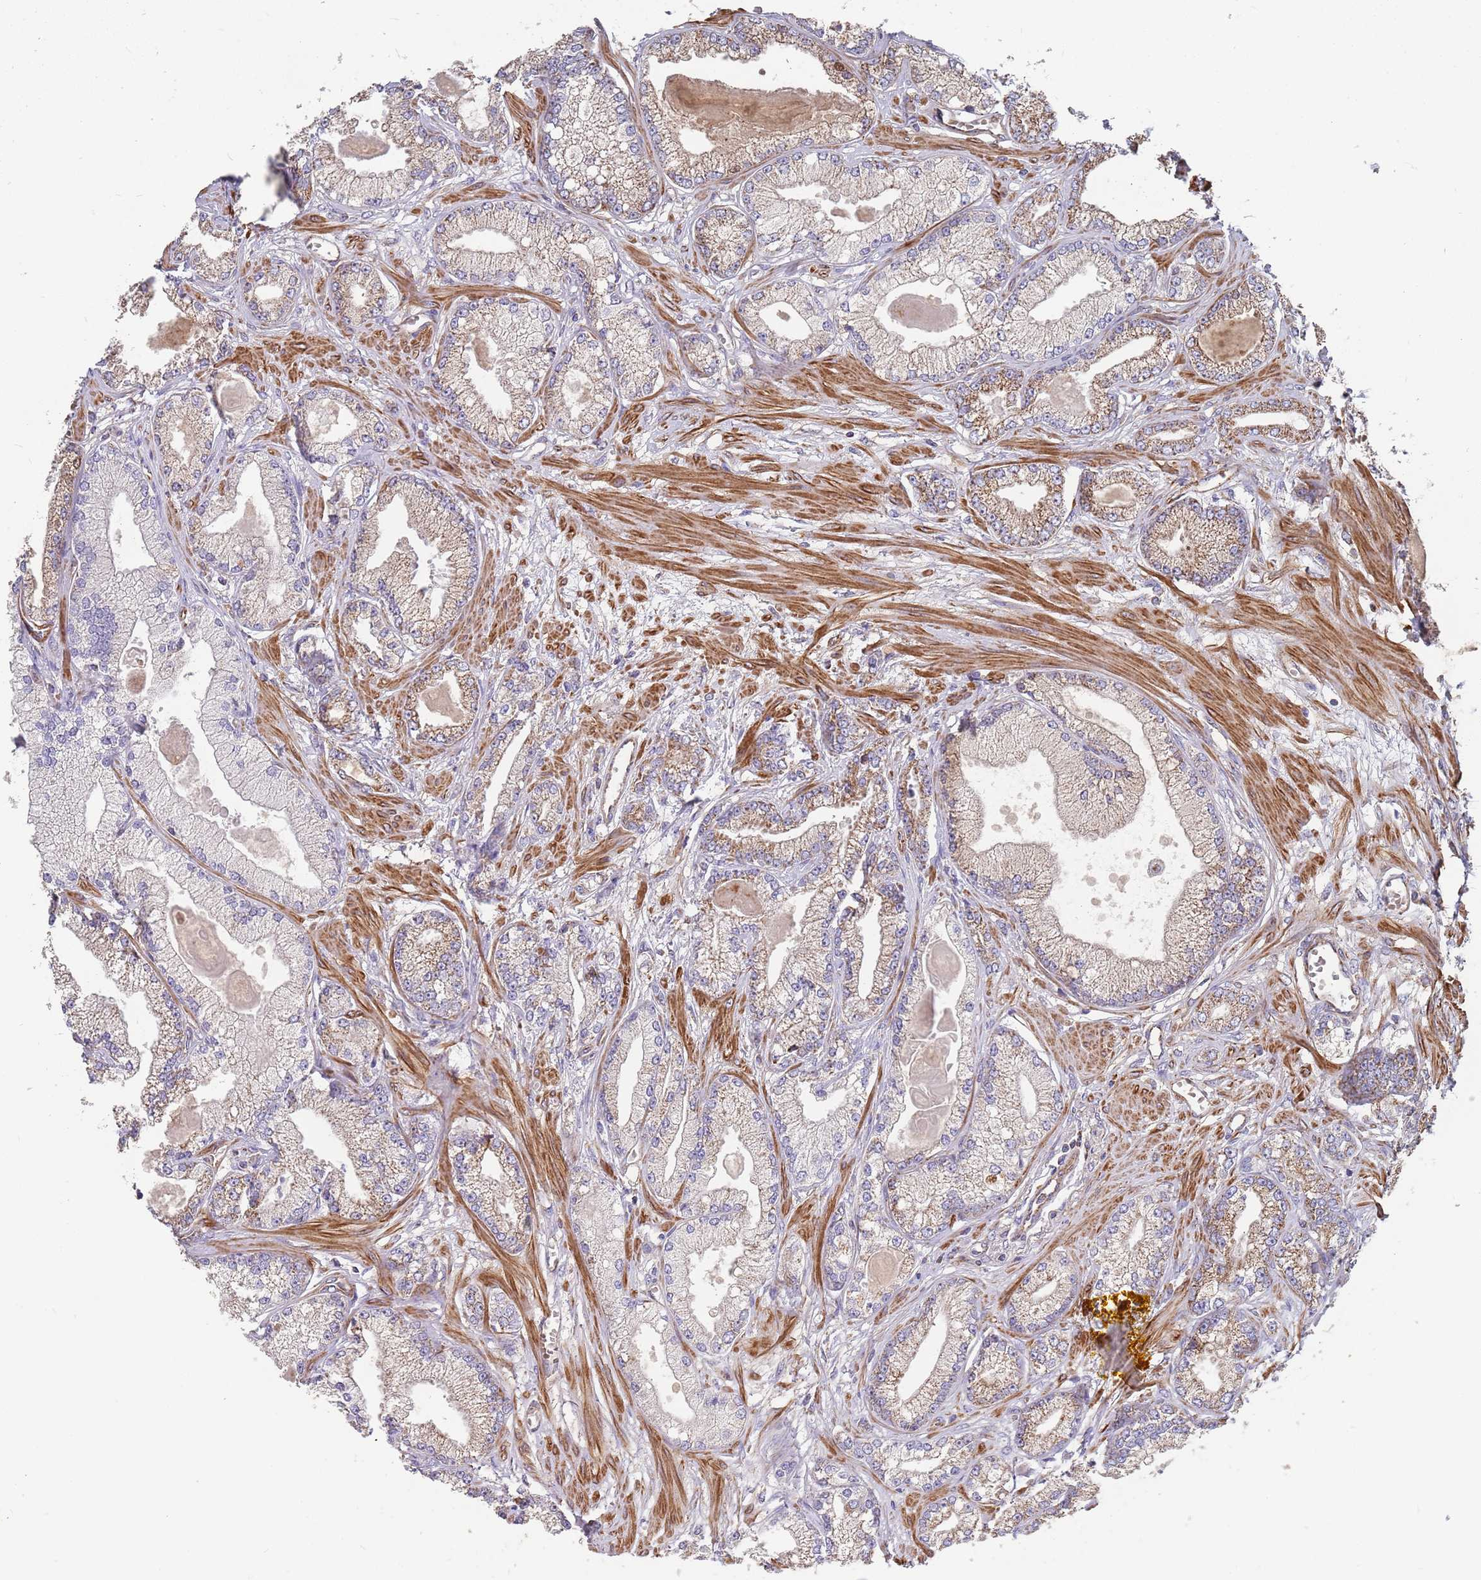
{"staining": {"intensity": "weak", "quantity": "25%-75%", "location": "cytoplasmic/membranous"}, "tissue": "prostate cancer", "cell_type": "Tumor cells", "image_type": "cancer", "snomed": [{"axis": "morphology", "description": "Adenocarcinoma, Low grade"}, {"axis": "topography", "description": "Prostate"}], "caption": "A low amount of weak cytoplasmic/membranous positivity is identified in approximately 25%-75% of tumor cells in prostate cancer tissue. The staining was performed using DAB (3,3'-diaminobenzidine) to visualize the protein expression in brown, while the nuclei were stained in blue with hematoxylin (Magnification: 20x).", "gene": "WDFY3", "patient": {"sex": "male", "age": 64}}